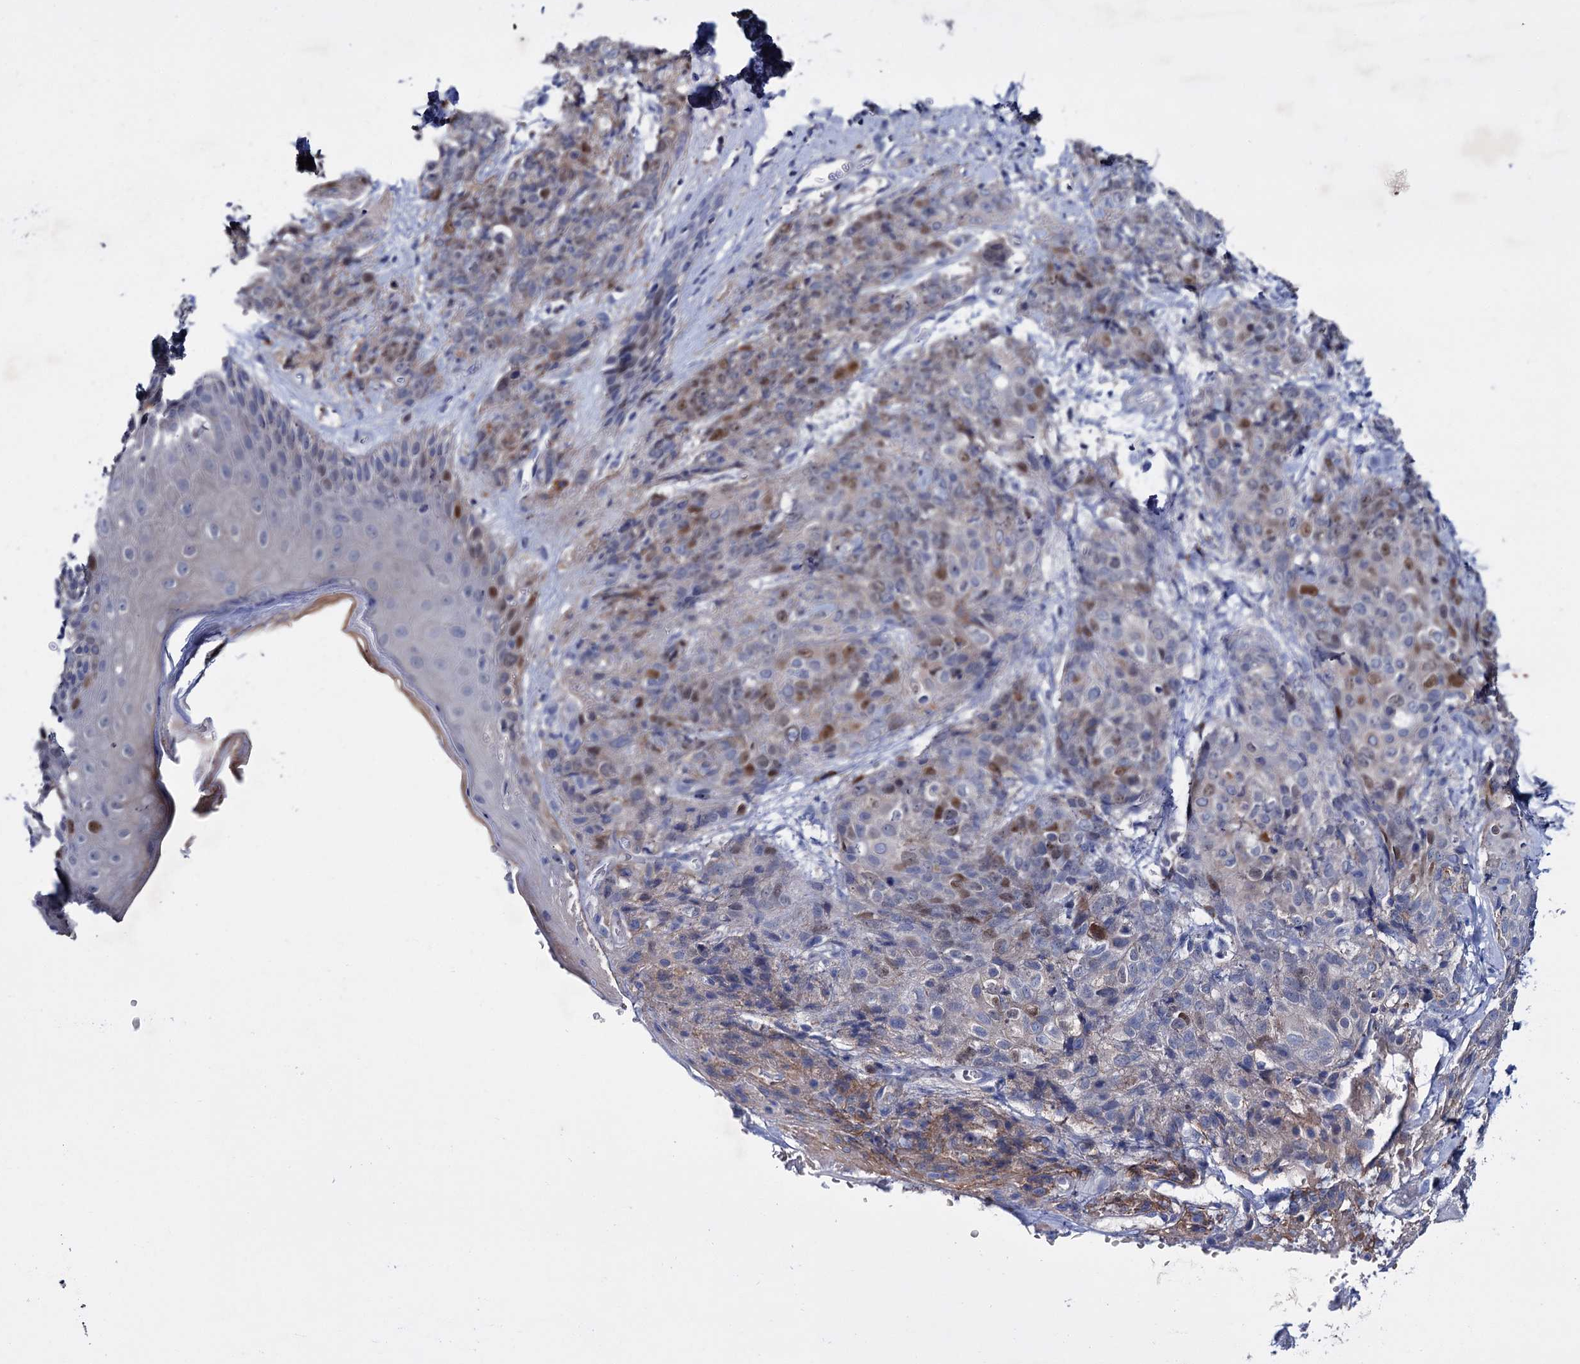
{"staining": {"intensity": "moderate", "quantity": "25%-75%", "location": "nuclear"}, "tissue": "skin cancer", "cell_type": "Tumor cells", "image_type": "cancer", "snomed": [{"axis": "morphology", "description": "Squamous cell carcinoma, NOS"}, {"axis": "topography", "description": "Skin"}, {"axis": "topography", "description": "Vulva"}], "caption": "DAB (3,3'-diaminobenzidine) immunohistochemical staining of human squamous cell carcinoma (skin) shows moderate nuclear protein staining in about 25%-75% of tumor cells.", "gene": "FAM111B", "patient": {"sex": "female", "age": 85}}